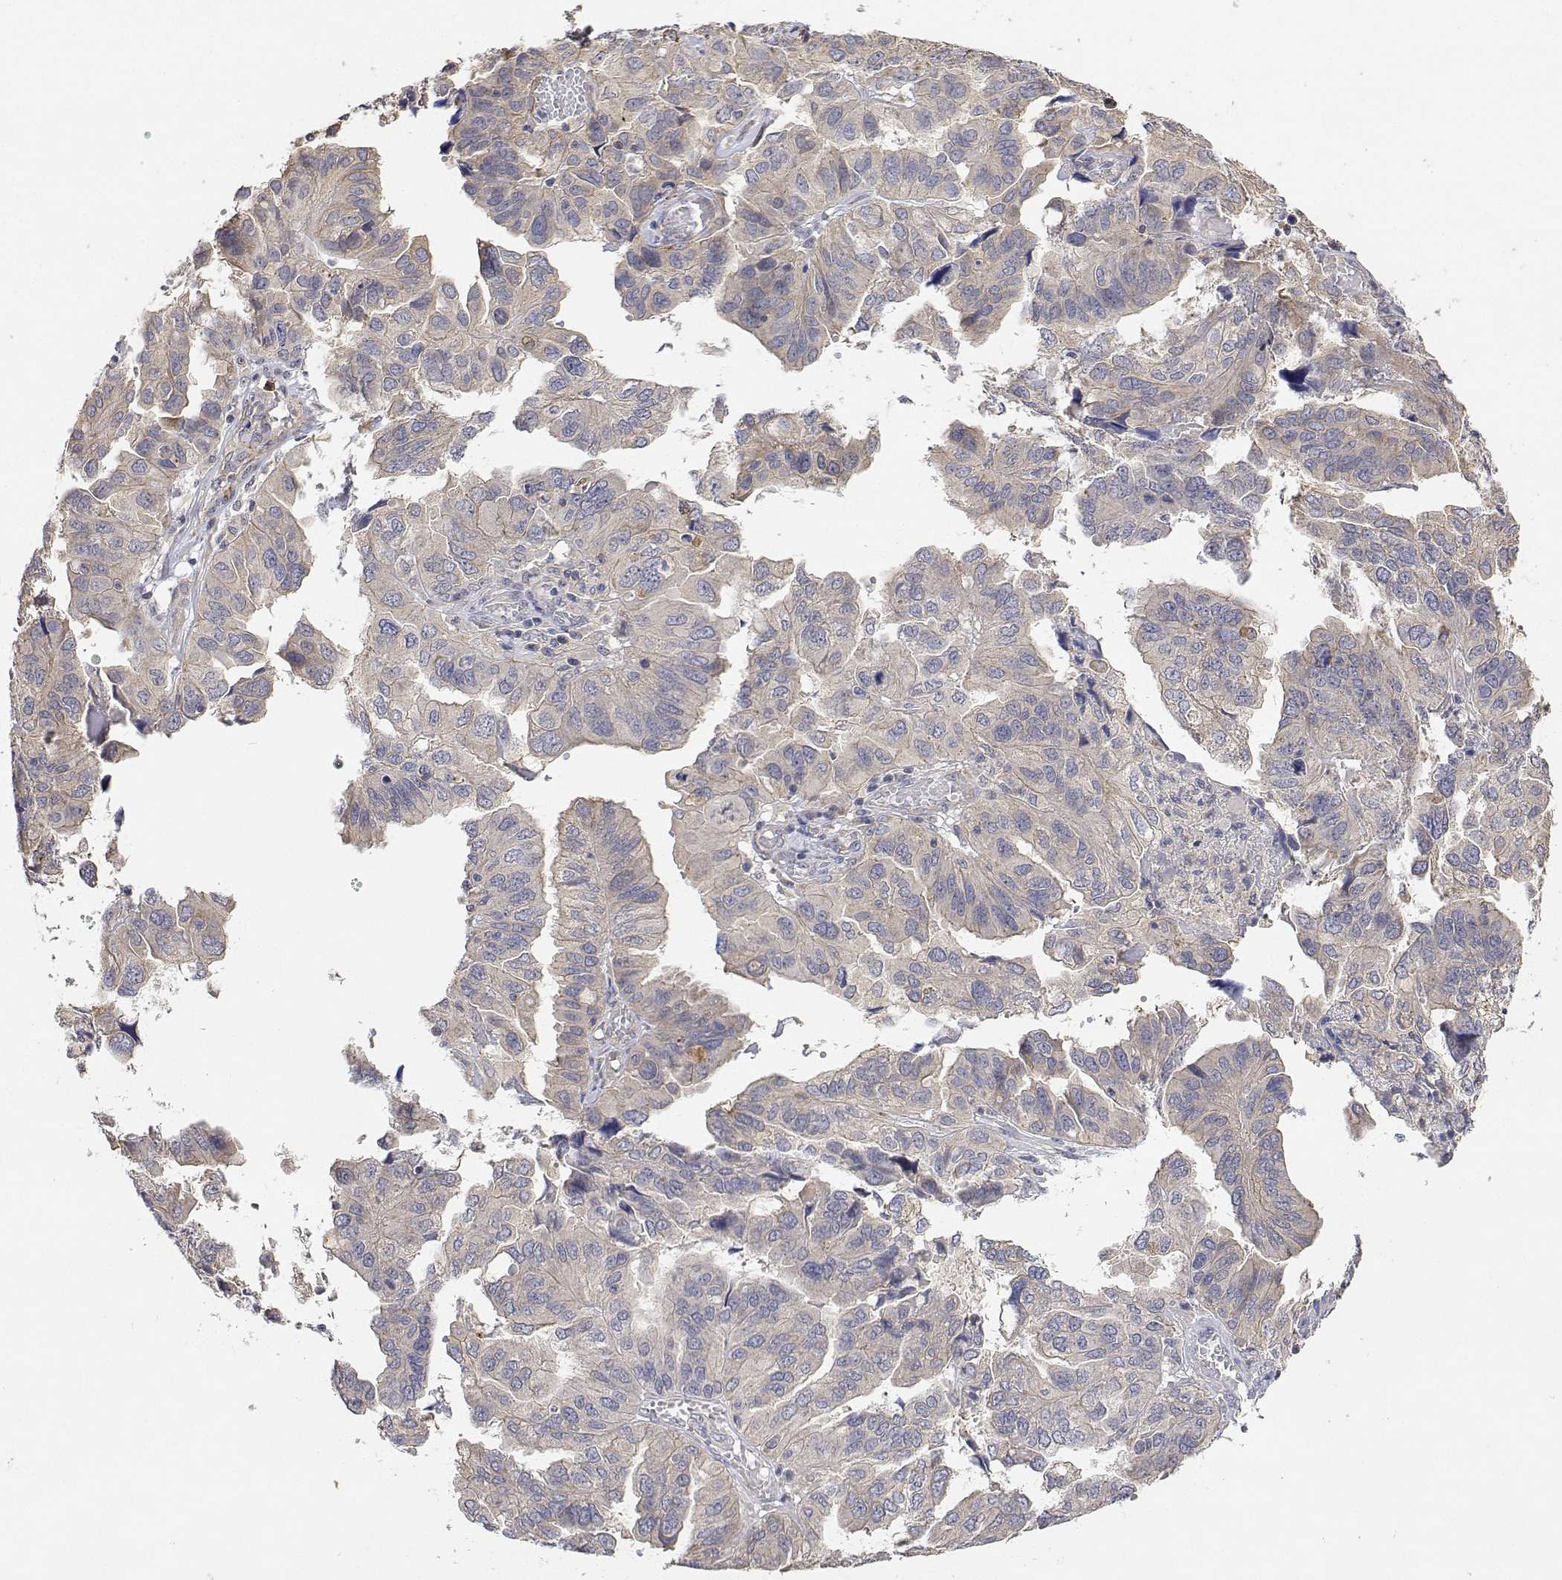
{"staining": {"intensity": "negative", "quantity": "none", "location": "none"}, "tissue": "ovarian cancer", "cell_type": "Tumor cells", "image_type": "cancer", "snomed": [{"axis": "morphology", "description": "Cystadenocarcinoma, serous, NOS"}, {"axis": "topography", "description": "Ovary"}], "caption": "IHC micrograph of neoplastic tissue: human ovarian cancer (serous cystadenocarcinoma) stained with DAB exhibits no significant protein positivity in tumor cells.", "gene": "LONRF3", "patient": {"sex": "female", "age": 79}}